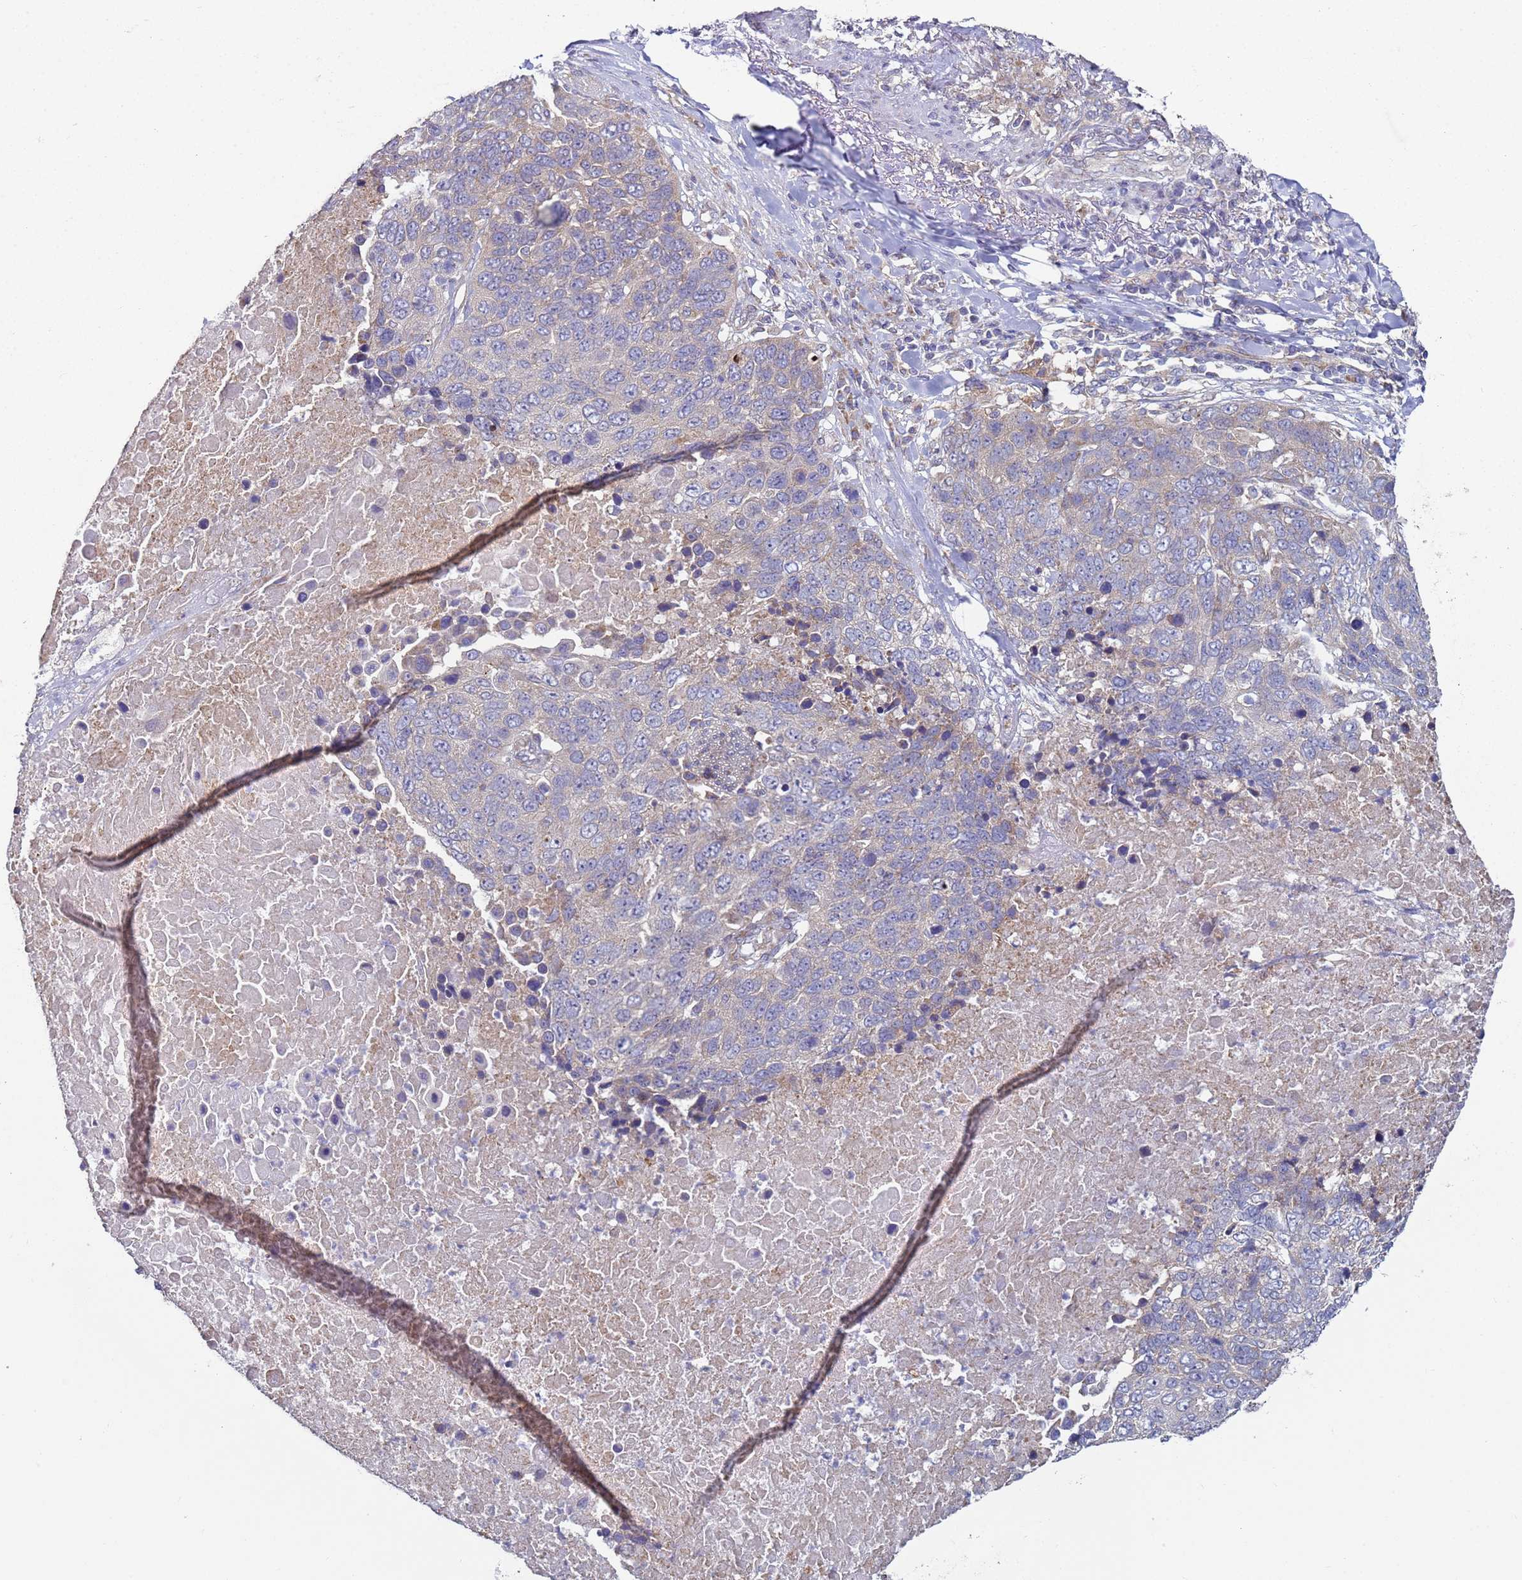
{"staining": {"intensity": "negative", "quantity": "none", "location": "none"}, "tissue": "lung cancer", "cell_type": "Tumor cells", "image_type": "cancer", "snomed": [{"axis": "morphology", "description": "Normal tissue, NOS"}, {"axis": "morphology", "description": "Squamous cell carcinoma, NOS"}, {"axis": "topography", "description": "Lymph node"}, {"axis": "topography", "description": "Lung"}], "caption": "The micrograph exhibits no significant staining in tumor cells of lung cancer.", "gene": "DIP2B", "patient": {"sex": "male", "age": 66}}